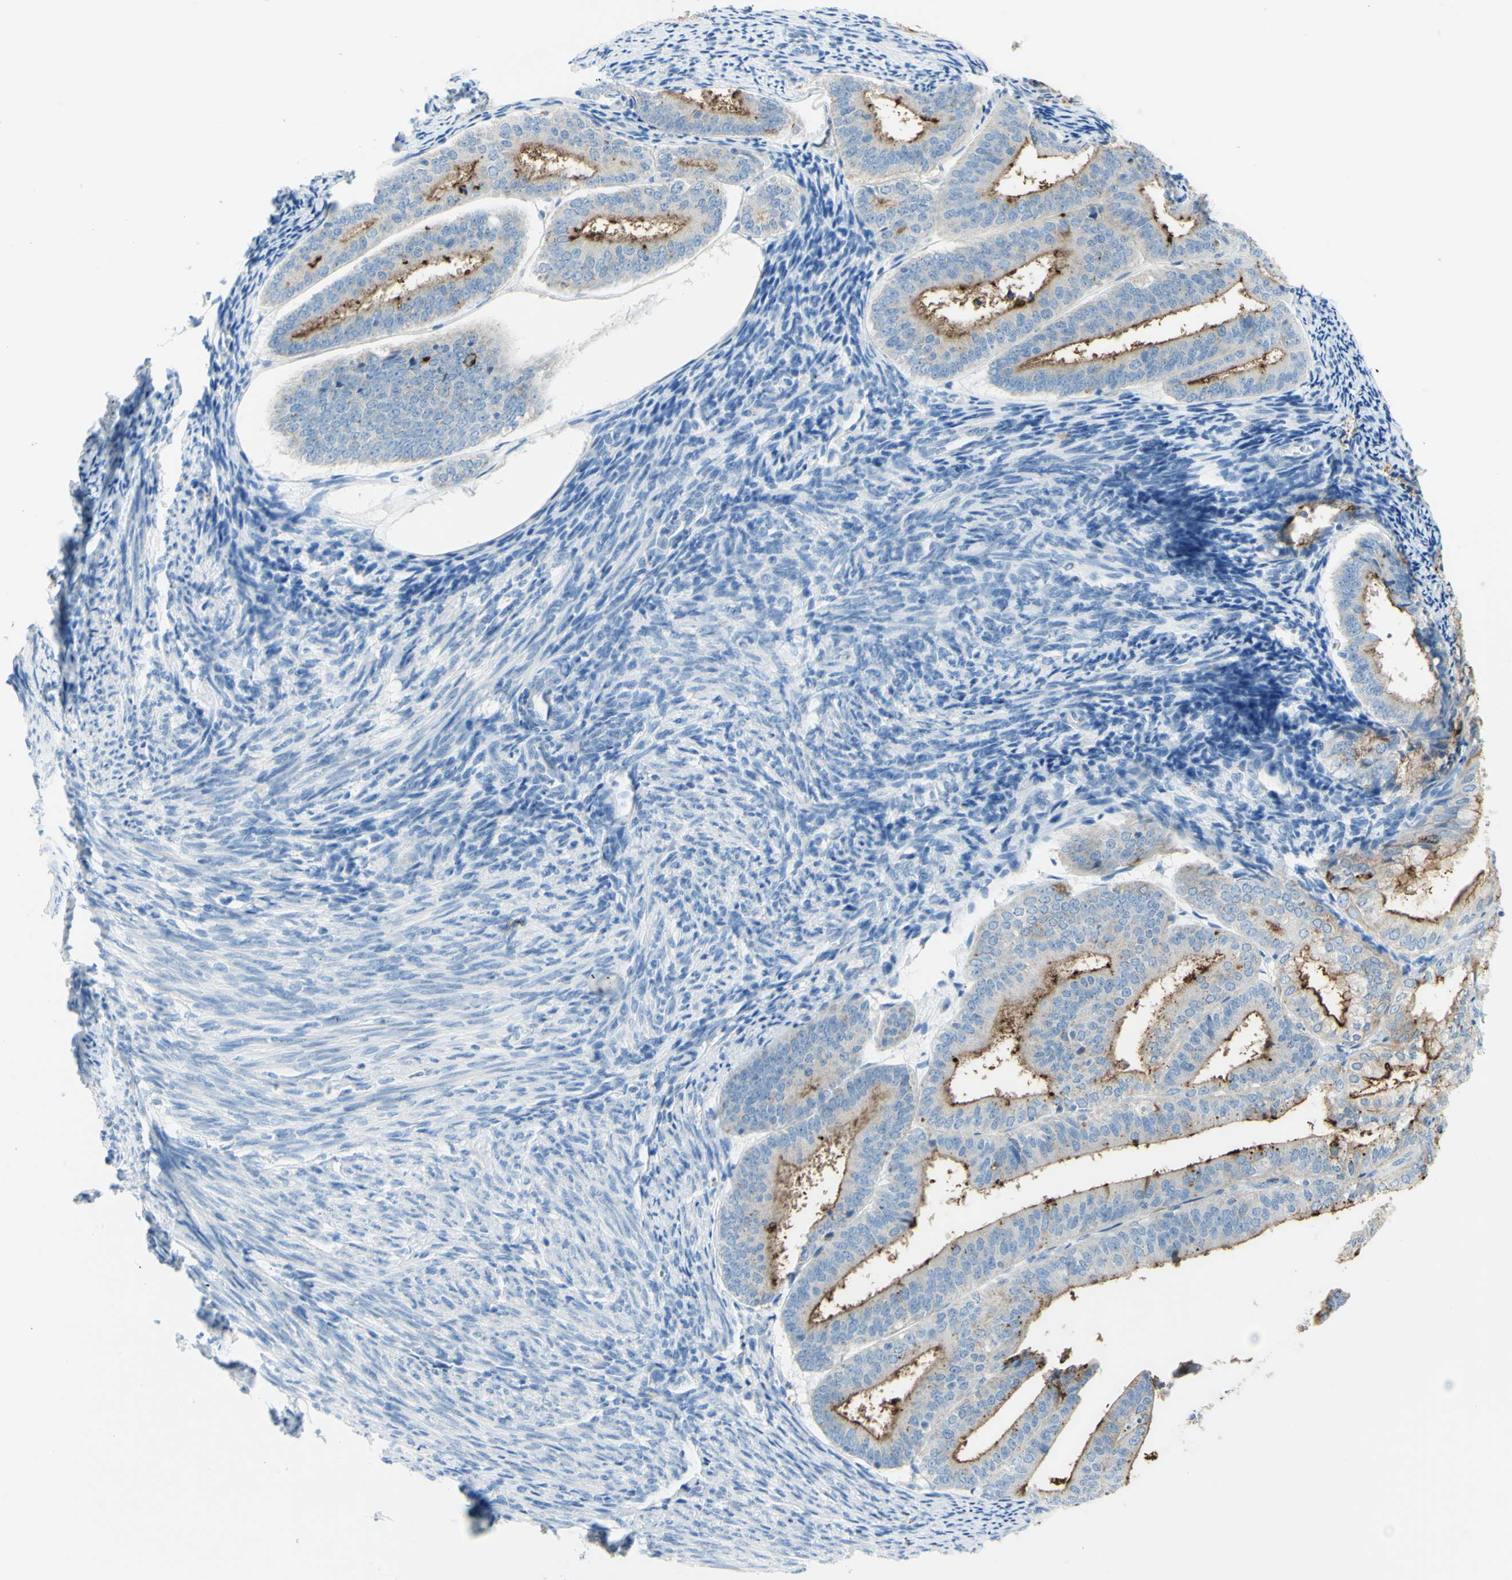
{"staining": {"intensity": "moderate", "quantity": "25%-75%", "location": "cytoplasmic/membranous"}, "tissue": "endometrial cancer", "cell_type": "Tumor cells", "image_type": "cancer", "snomed": [{"axis": "morphology", "description": "Adenocarcinoma, NOS"}, {"axis": "topography", "description": "Endometrium"}], "caption": "A micrograph of endometrial cancer (adenocarcinoma) stained for a protein shows moderate cytoplasmic/membranous brown staining in tumor cells.", "gene": "TSPAN1", "patient": {"sex": "female", "age": 63}}